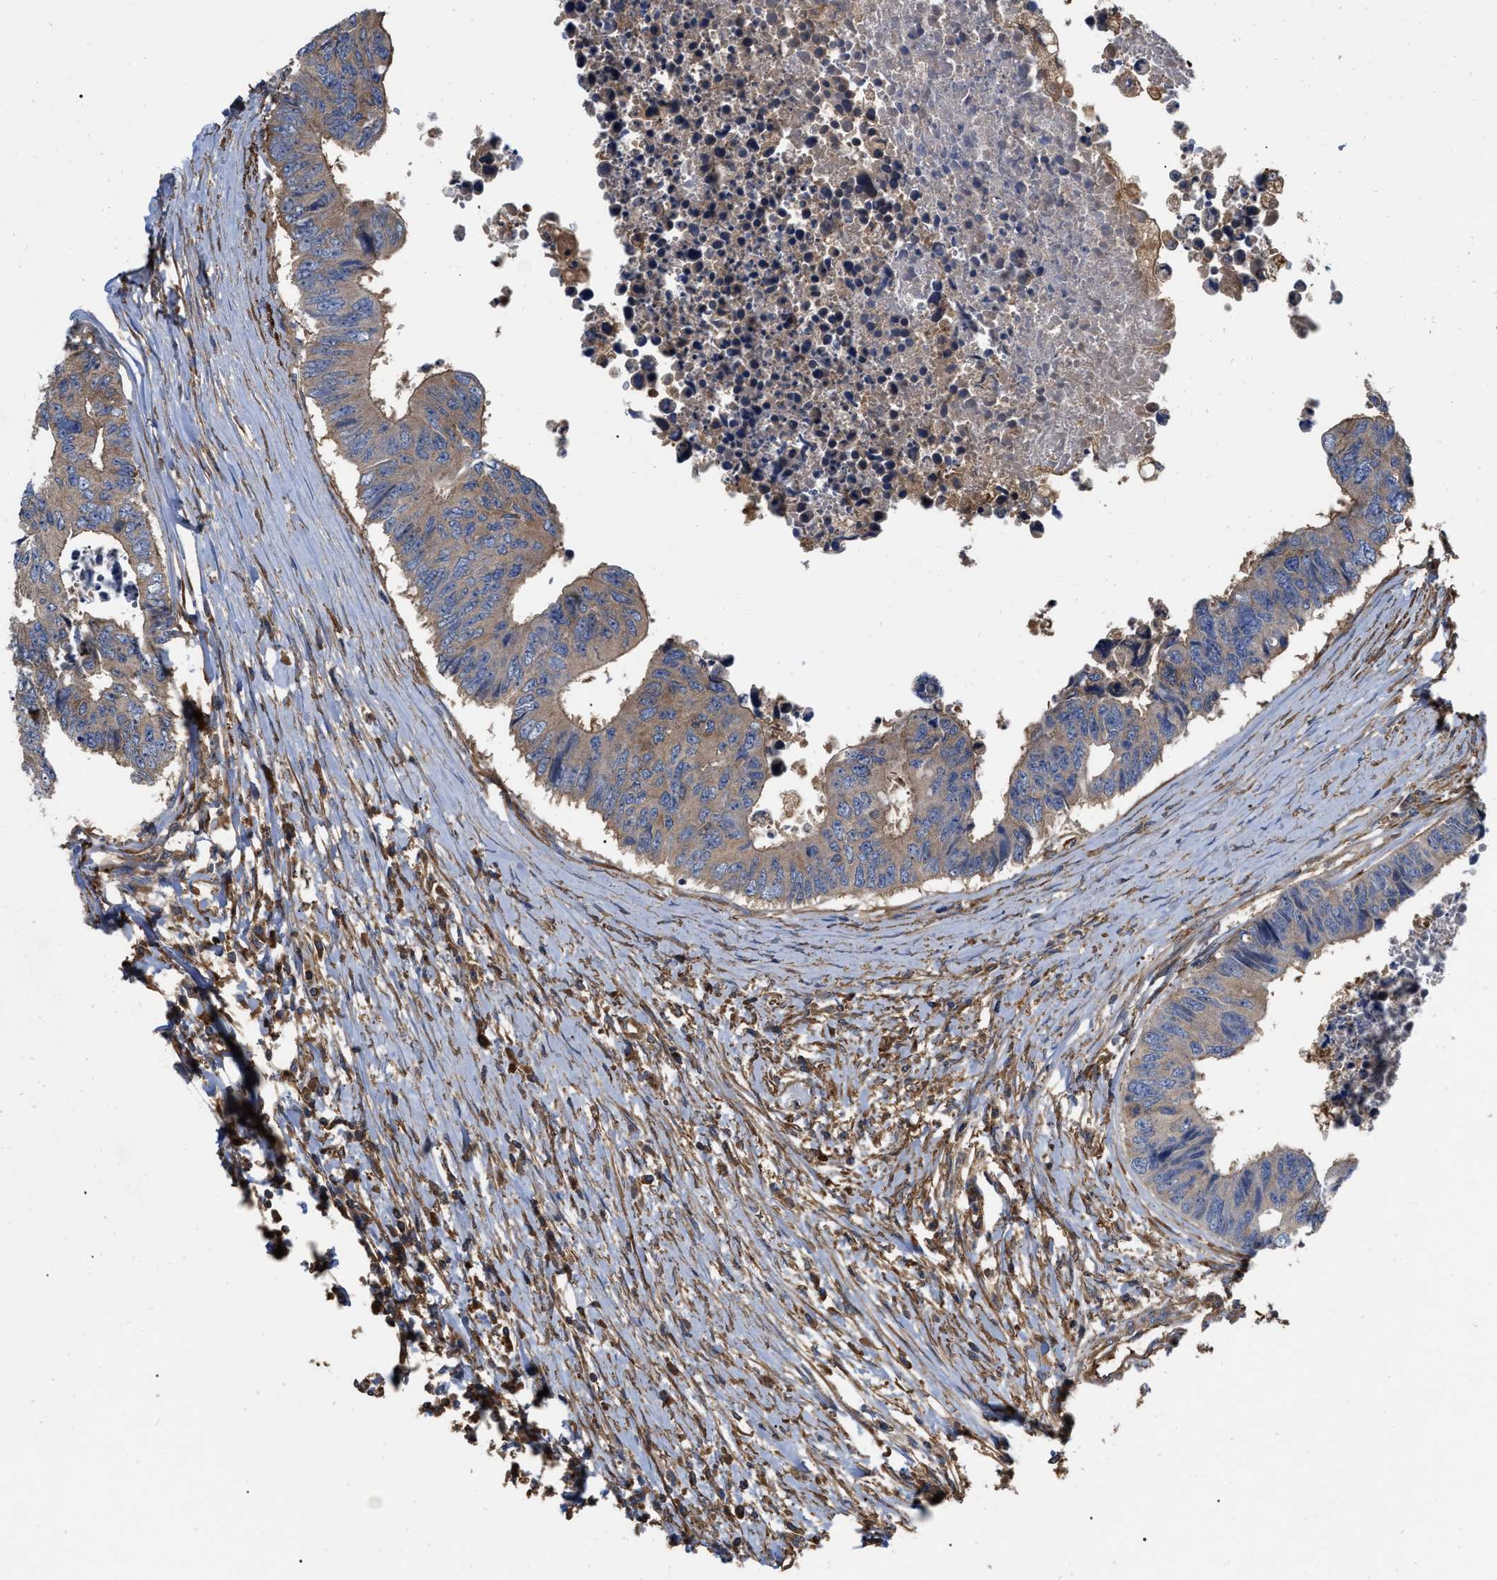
{"staining": {"intensity": "weak", "quantity": ">75%", "location": "cytoplasmic/membranous"}, "tissue": "colorectal cancer", "cell_type": "Tumor cells", "image_type": "cancer", "snomed": [{"axis": "morphology", "description": "Adenocarcinoma, NOS"}, {"axis": "topography", "description": "Rectum"}], "caption": "IHC histopathology image of neoplastic tissue: colorectal adenocarcinoma stained using IHC exhibits low levels of weak protein expression localized specifically in the cytoplasmic/membranous of tumor cells, appearing as a cytoplasmic/membranous brown color.", "gene": "RABEP1", "patient": {"sex": "male", "age": 84}}